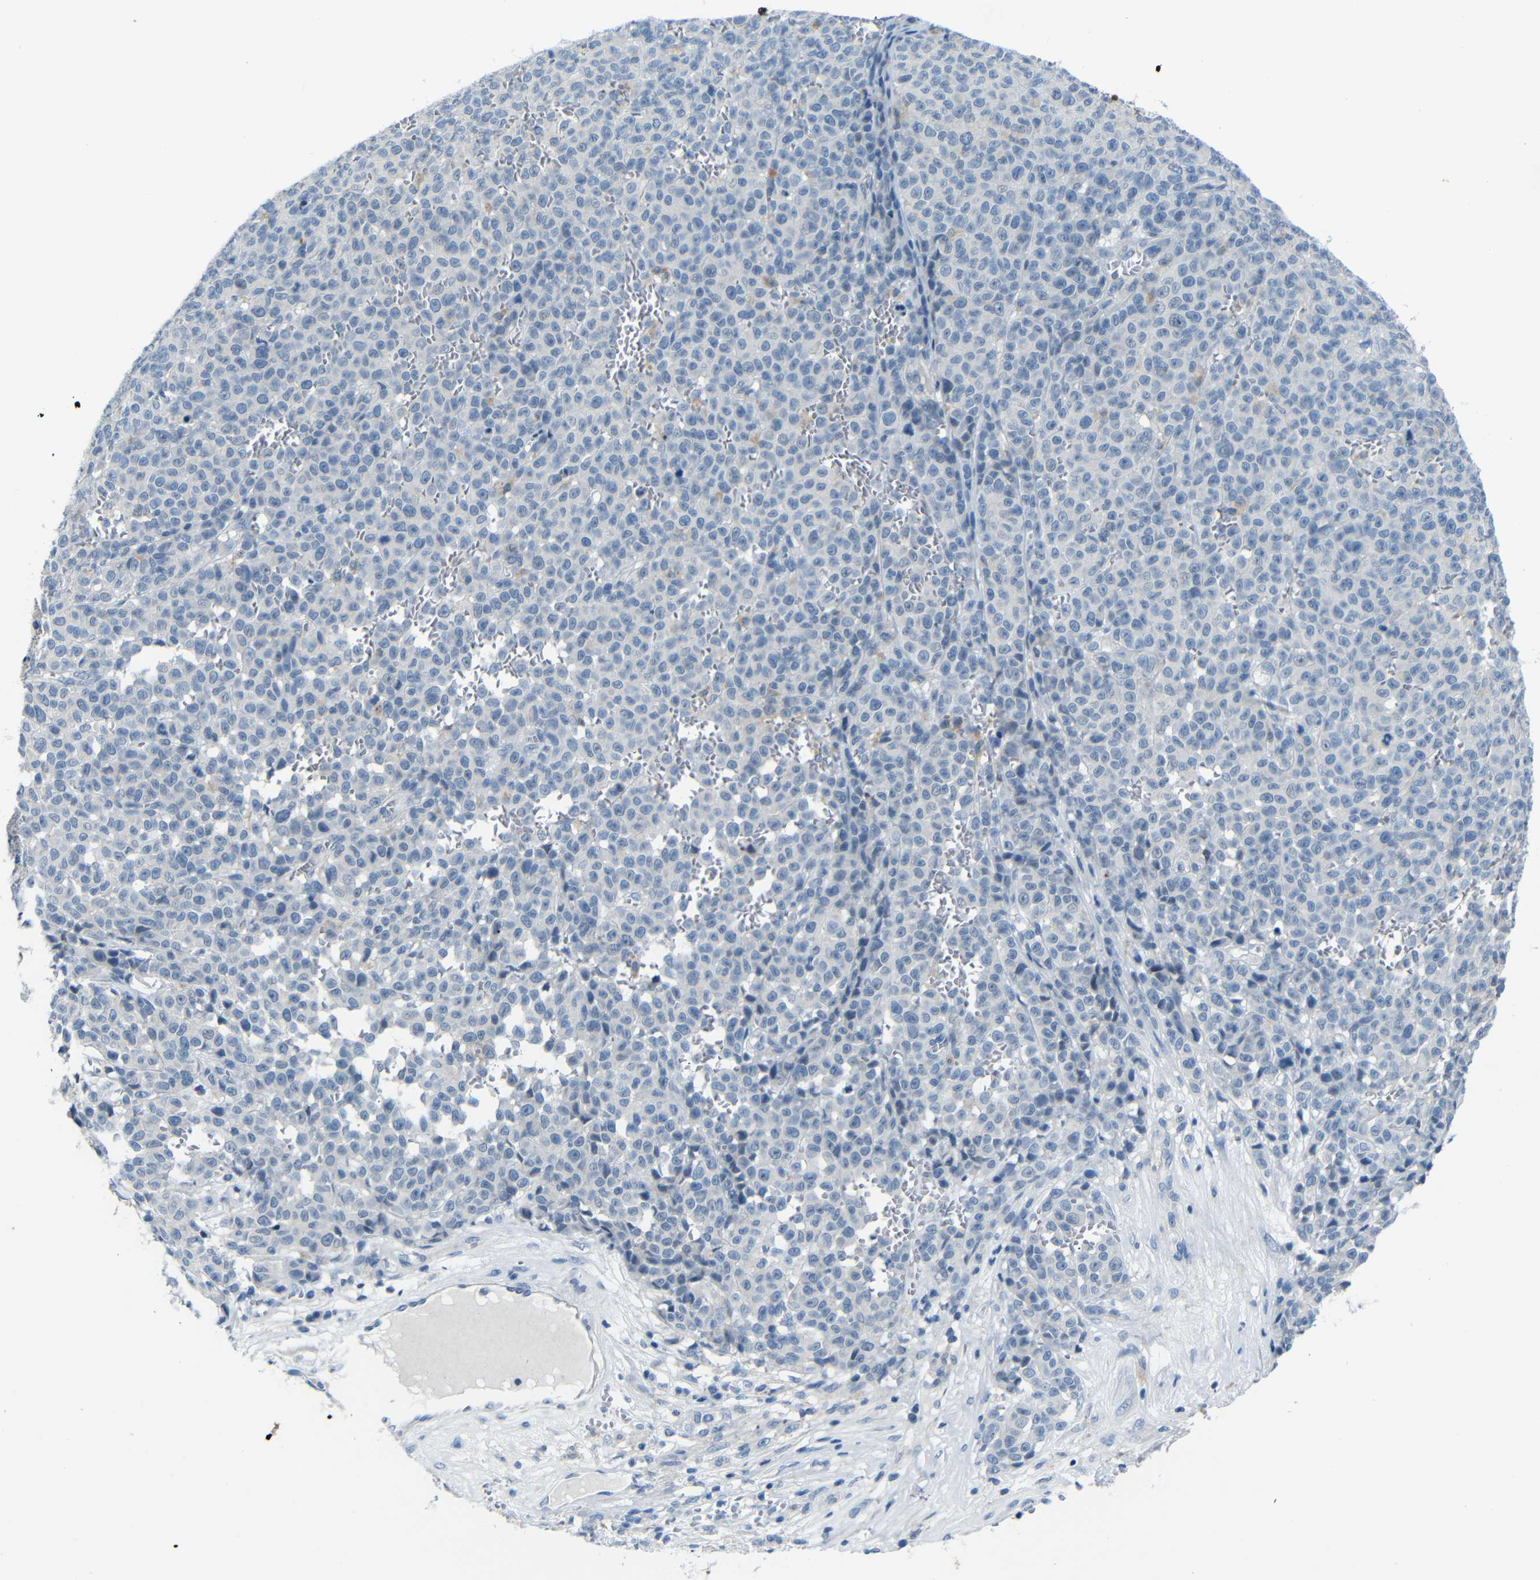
{"staining": {"intensity": "negative", "quantity": "none", "location": "none"}, "tissue": "melanoma", "cell_type": "Tumor cells", "image_type": "cancer", "snomed": [{"axis": "morphology", "description": "Malignant melanoma, NOS"}, {"axis": "topography", "description": "Skin"}], "caption": "This is an immunohistochemistry histopathology image of malignant melanoma. There is no staining in tumor cells.", "gene": "ANK3", "patient": {"sex": "female", "age": 82}}